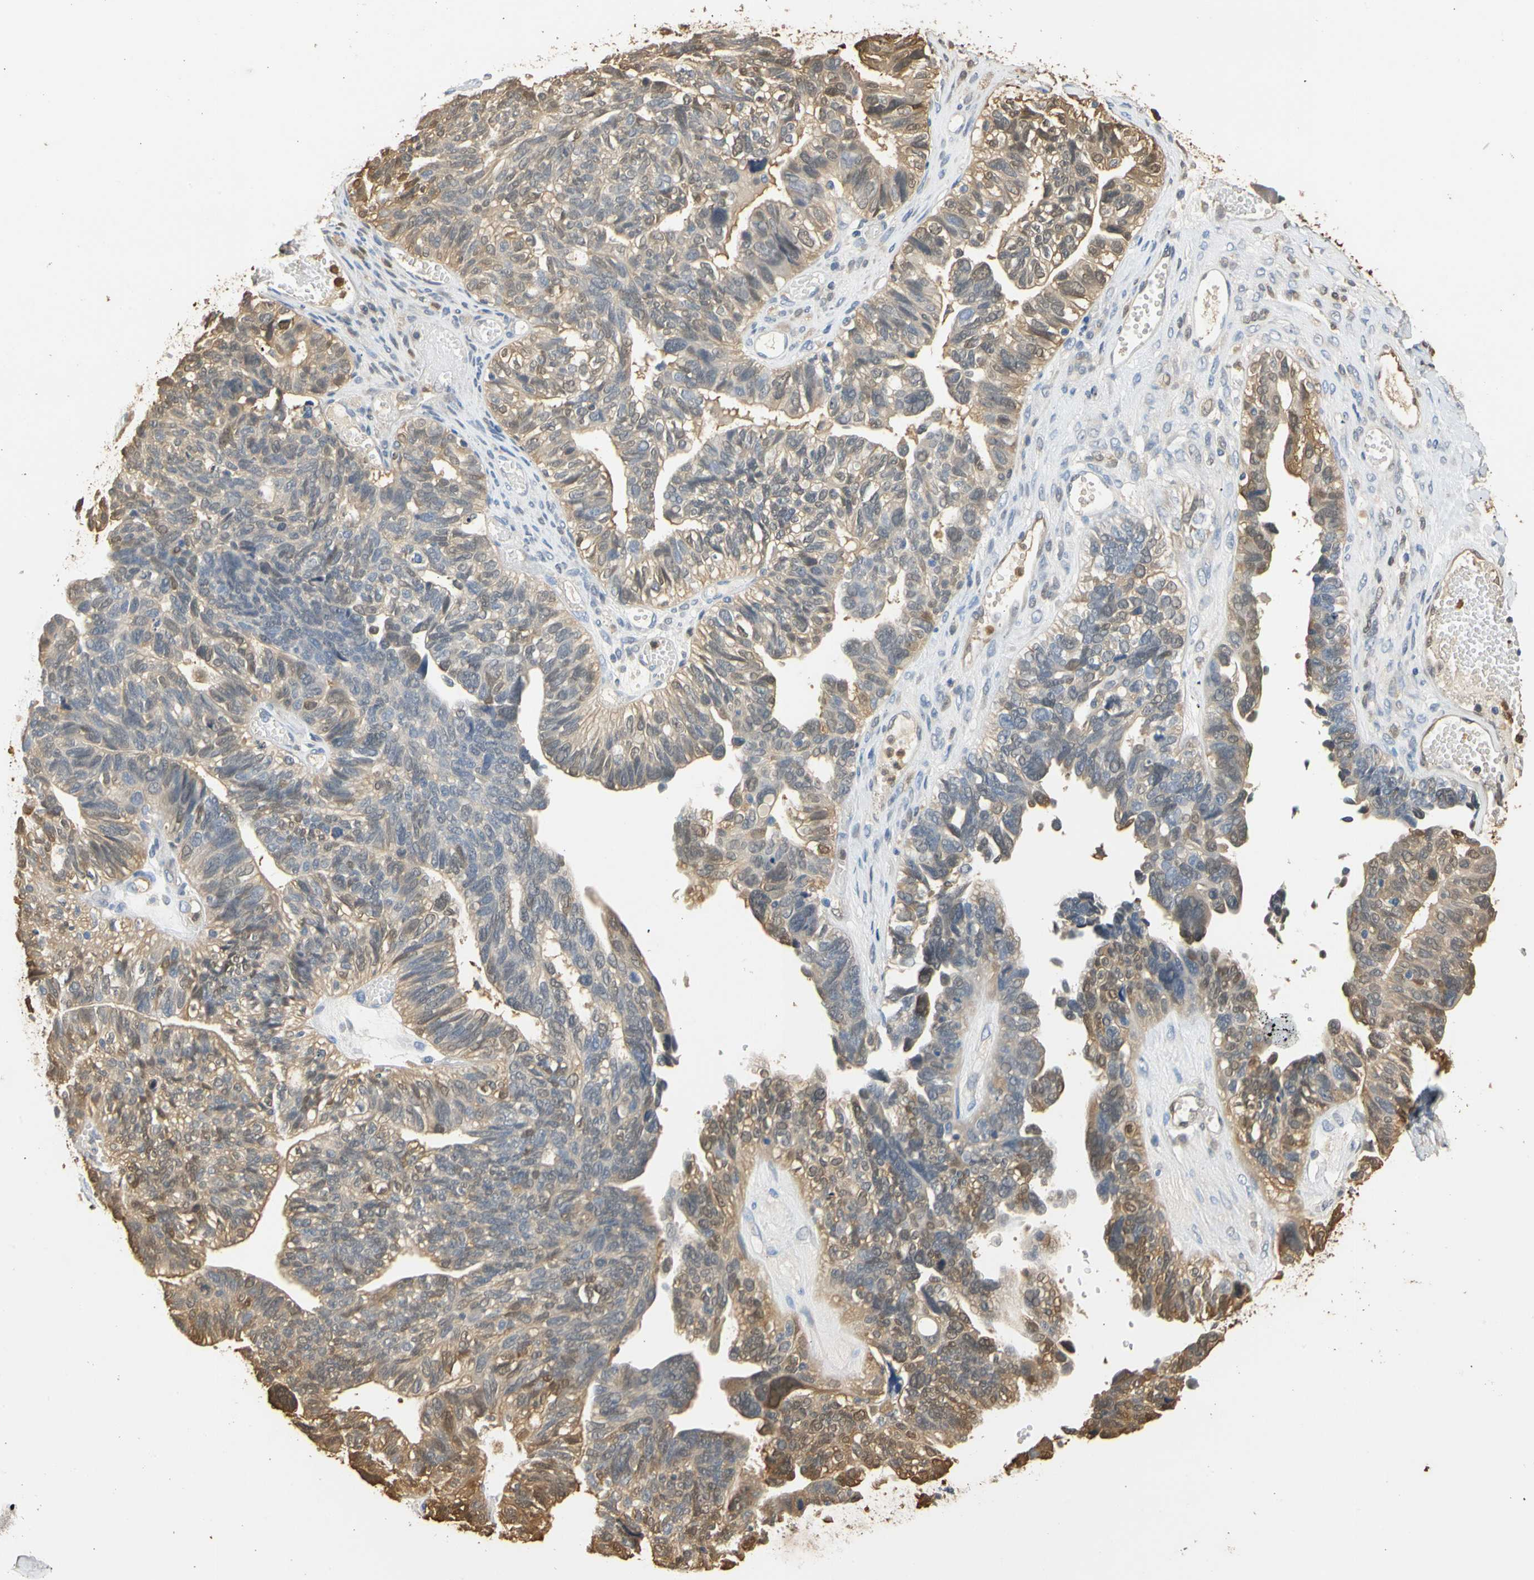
{"staining": {"intensity": "moderate", "quantity": ">75%", "location": "cytoplasmic/membranous,nuclear"}, "tissue": "ovarian cancer", "cell_type": "Tumor cells", "image_type": "cancer", "snomed": [{"axis": "morphology", "description": "Cystadenocarcinoma, serous, NOS"}, {"axis": "topography", "description": "Ovary"}], "caption": "A brown stain shows moderate cytoplasmic/membranous and nuclear expression of a protein in human ovarian serous cystadenocarcinoma tumor cells.", "gene": "S100A6", "patient": {"sex": "female", "age": 79}}